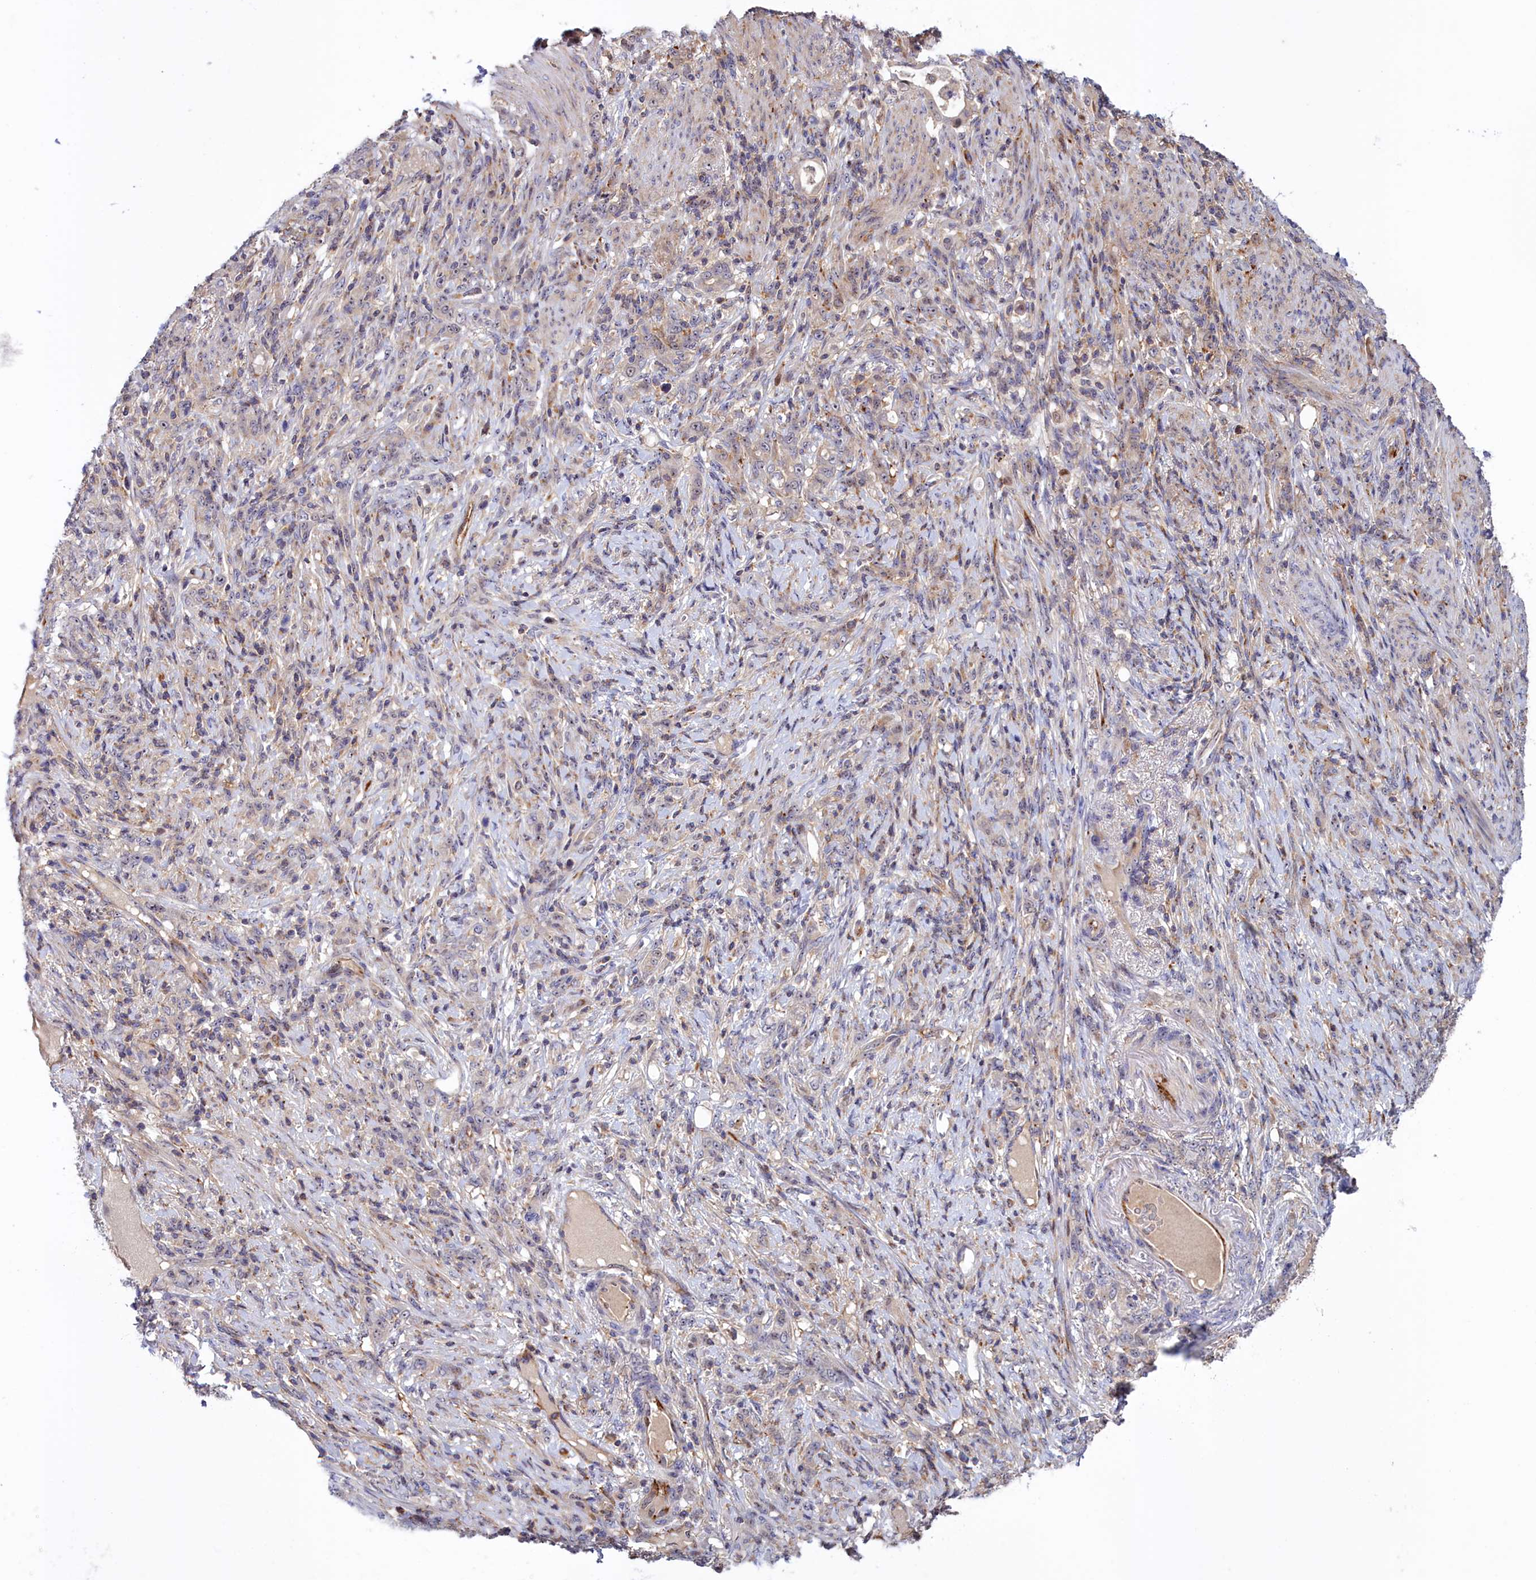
{"staining": {"intensity": "moderate", "quantity": "<25%", "location": "cytoplasmic/membranous"}, "tissue": "stomach cancer", "cell_type": "Tumor cells", "image_type": "cancer", "snomed": [{"axis": "morphology", "description": "Normal tissue, NOS"}, {"axis": "morphology", "description": "Adenocarcinoma, NOS"}, {"axis": "topography", "description": "Stomach"}], "caption": "A photomicrograph showing moderate cytoplasmic/membranous expression in approximately <25% of tumor cells in stomach cancer, as visualized by brown immunohistochemical staining.", "gene": "NEURL4", "patient": {"sex": "female", "age": 79}}